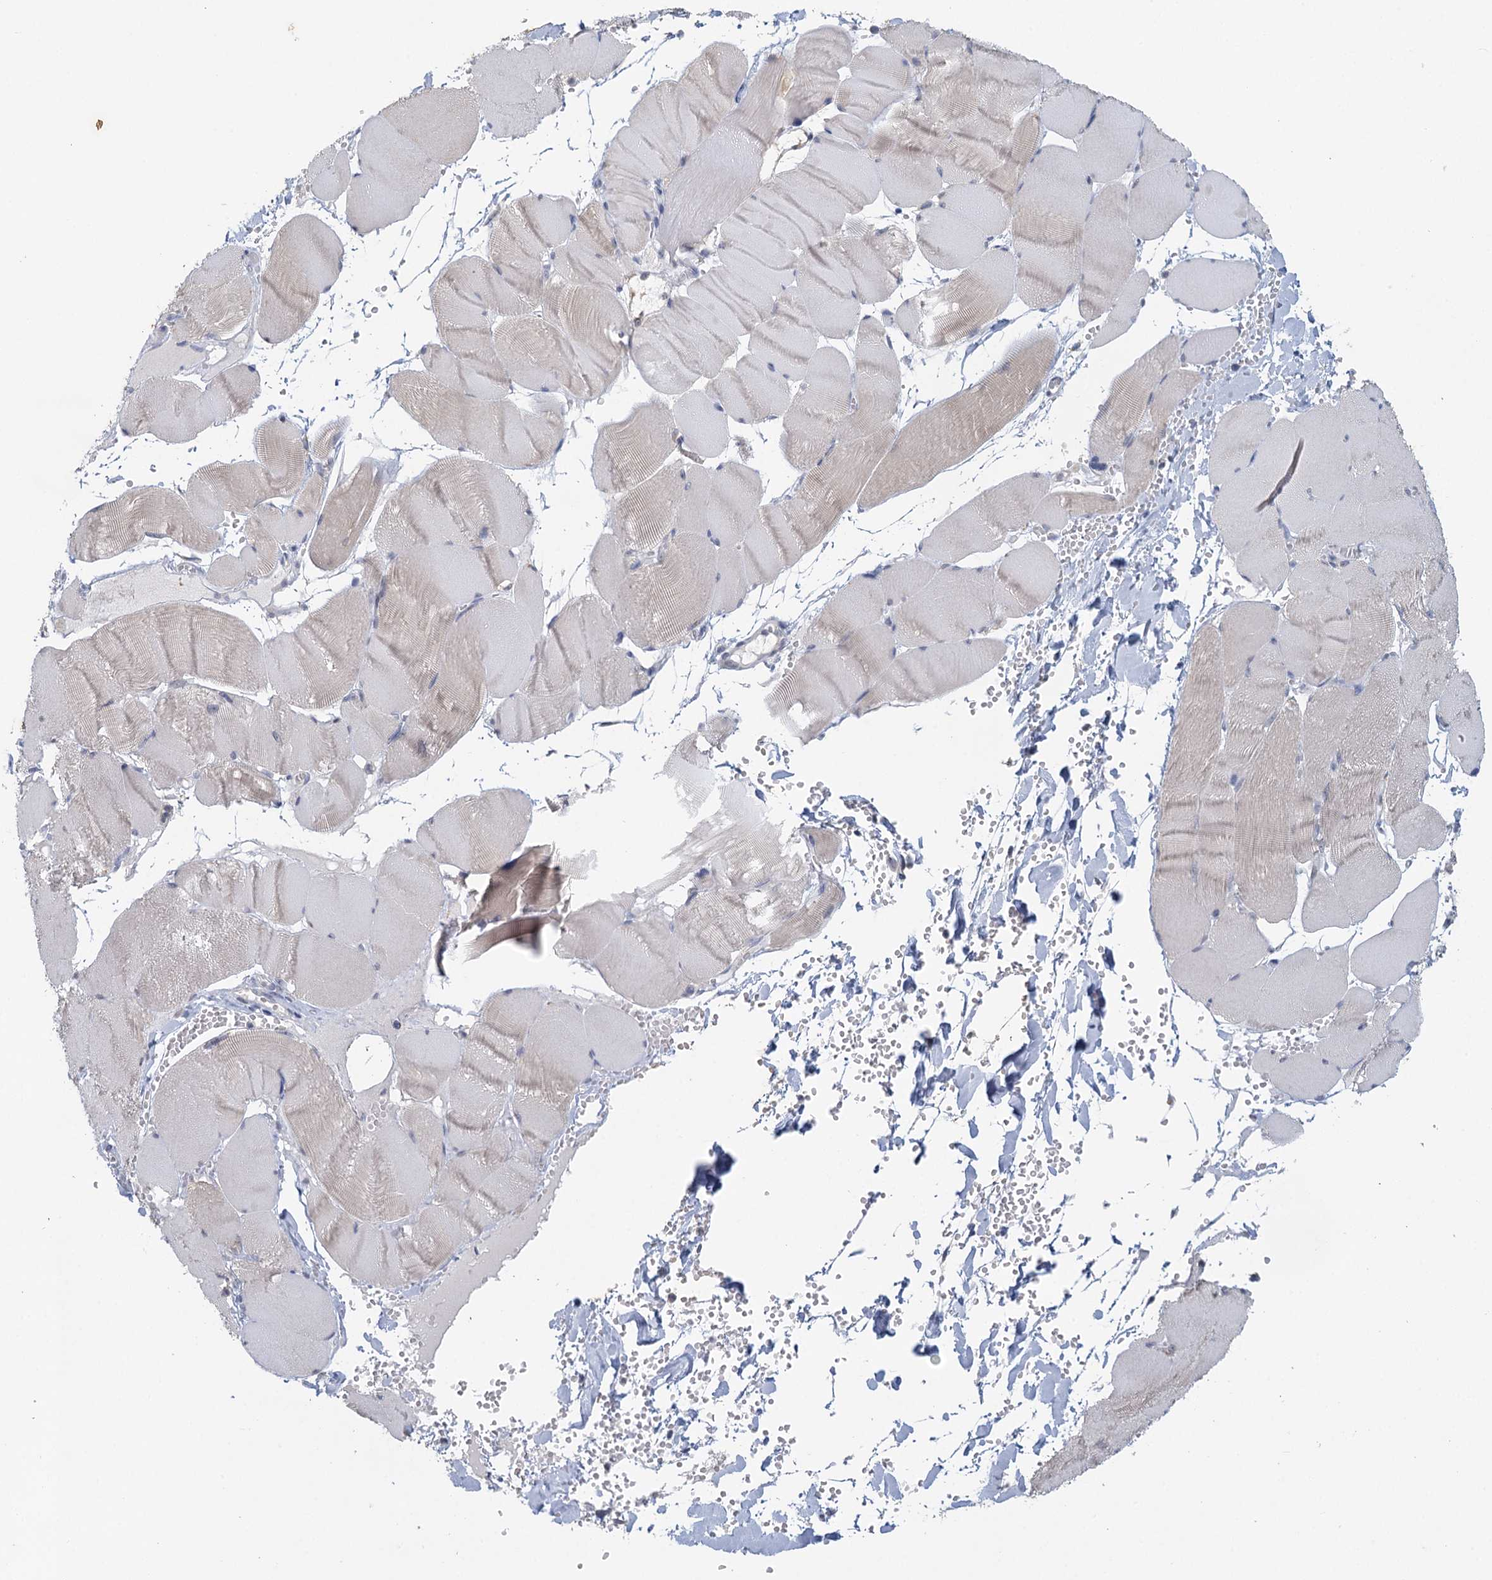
{"staining": {"intensity": "negative", "quantity": "none", "location": "none"}, "tissue": "adipose tissue", "cell_type": "Adipocytes", "image_type": "normal", "snomed": [{"axis": "morphology", "description": "Normal tissue, NOS"}, {"axis": "topography", "description": "Skeletal muscle"}, {"axis": "topography", "description": "Peripheral nerve tissue"}], "caption": "Adipose tissue was stained to show a protein in brown. There is no significant positivity in adipocytes. Brightfield microscopy of IHC stained with DAB (brown) and hematoxylin (blue), captured at high magnification.", "gene": "MYO7B", "patient": {"sex": "female", "age": 55}}